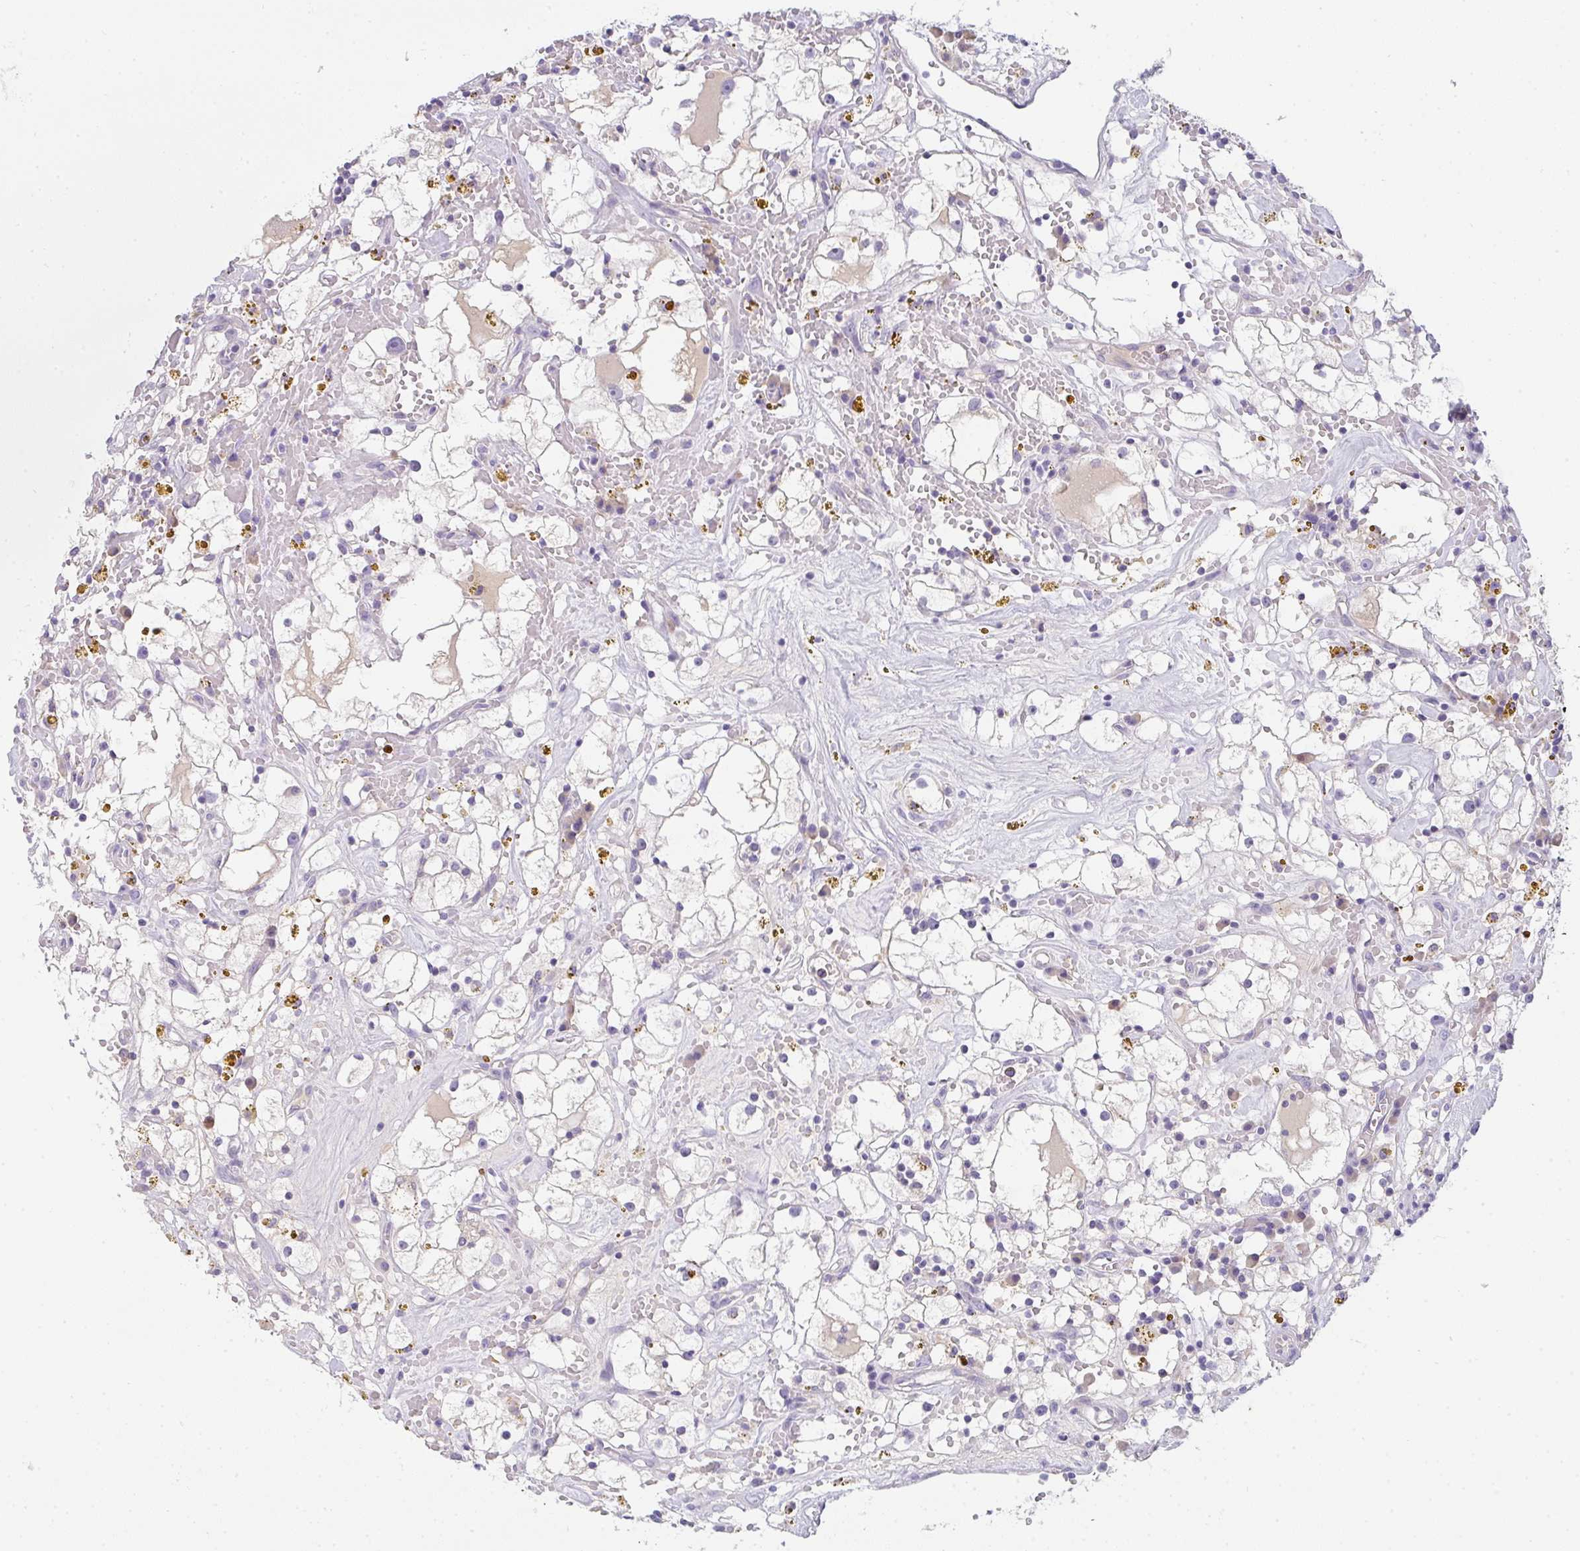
{"staining": {"intensity": "negative", "quantity": "none", "location": "none"}, "tissue": "renal cancer", "cell_type": "Tumor cells", "image_type": "cancer", "snomed": [{"axis": "morphology", "description": "Adenocarcinoma, NOS"}, {"axis": "topography", "description": "Kidney"}], "caption": "High power microscopy photomicrograph of an IHC histopathology image of renal cancer, revealing no significant positivity in tumor cells.", "gene": "COX7B", "patient": {"sex": "male", "age": 56}}